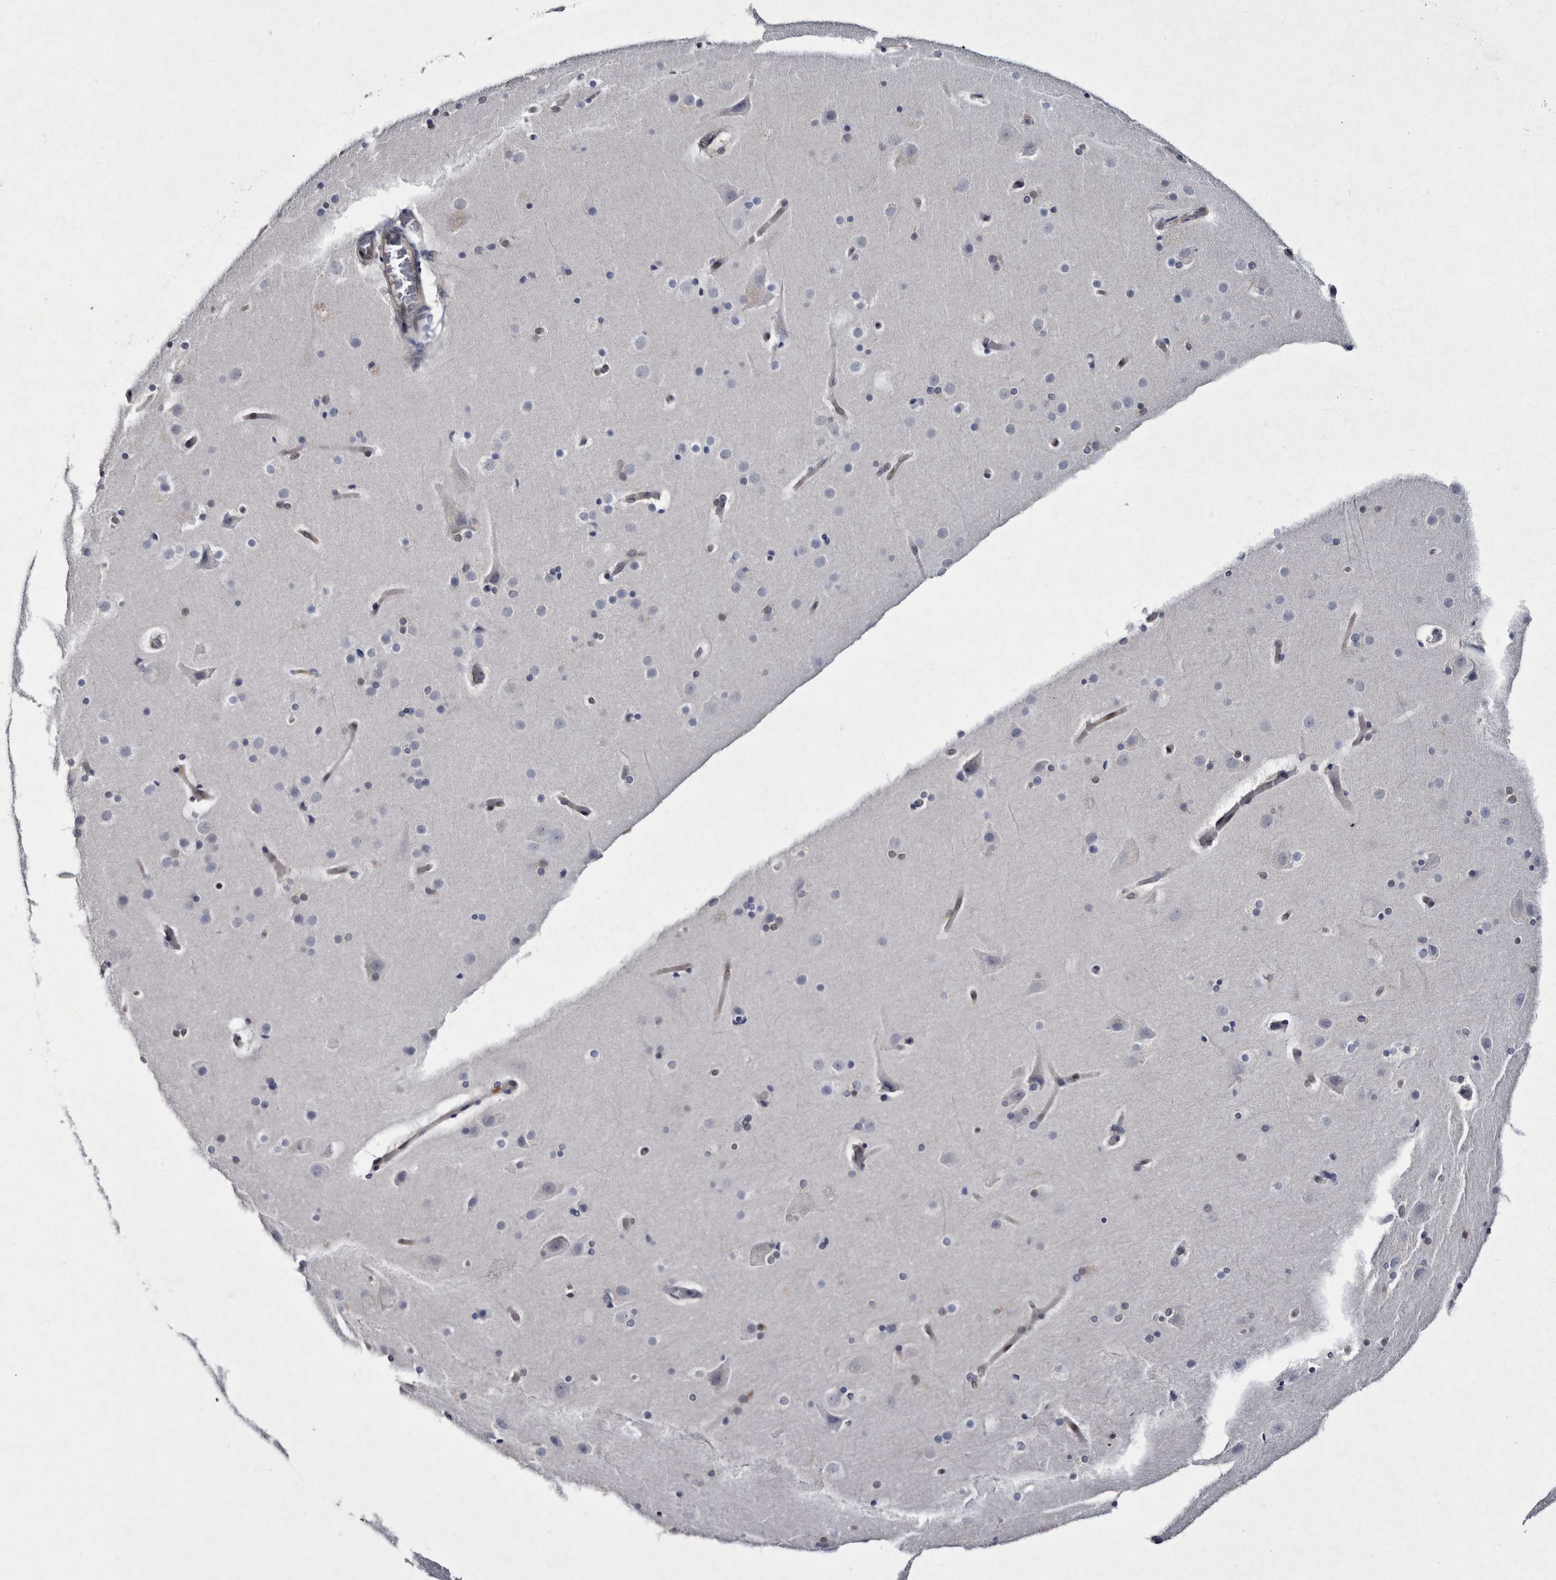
{"staining": {"intensity": "moderate", "quantity": "25%-75%", "location": "nuclear"}, "tissue": "cerebral cortex", "cell_type": "Endothelial cells", "image_type": "normal", "snomed": [{"axis": "morphology", "description": "Normal tissue, NOS"}, {"axis": "topography", "description": "Cerebral cortex"}], "caption": "This is a histology image of IHC staining of benign cerebral cortex, which shows moderate staining in the nuclear of endothelial cells.", "gene": "SERPINB8", "patient": {"sex": "male", "age": 57}}